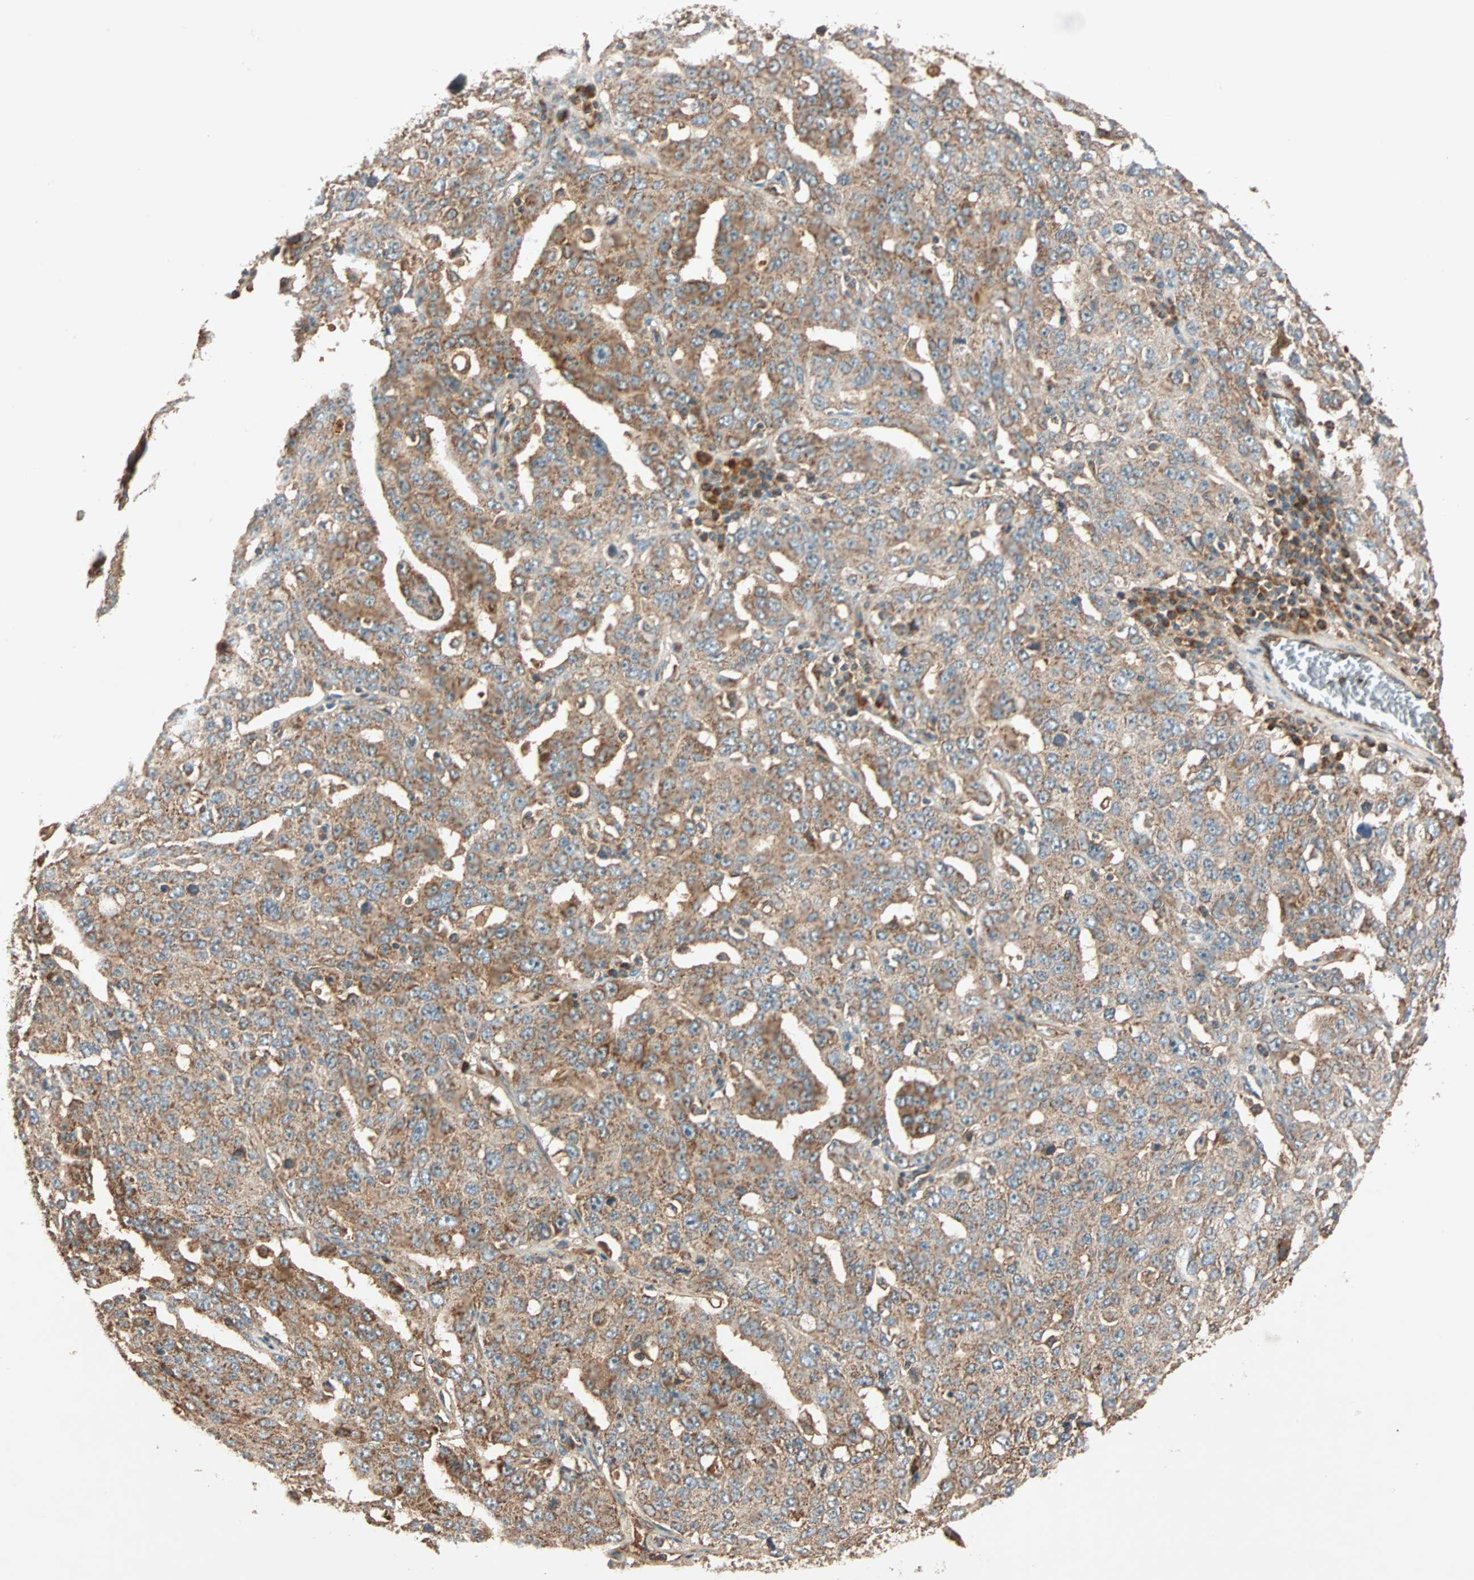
{"staining": {"intensity": "strong", "quantity": ">75%", "location": "cytoplasmic/membranous"}, "tissue": "ovarian cancer", "cell_type": "Tumor cells", "image_type": "cancer", "snomed": [{"axis": "morphology", "description": "Carcinoma, endometroid"}, {"axis": "topography", "description": "Ovary"}], "caption": "IHC (DAB (3,3'-diaminobenzidine)) staining of human ovarian endometroid carcinoma shows strong cytoplasmic/membranous protein positivity in approximately >75% of tumor cells.", "gene": "MAPK1", "patient": {"sex": "female", "age": 62}}